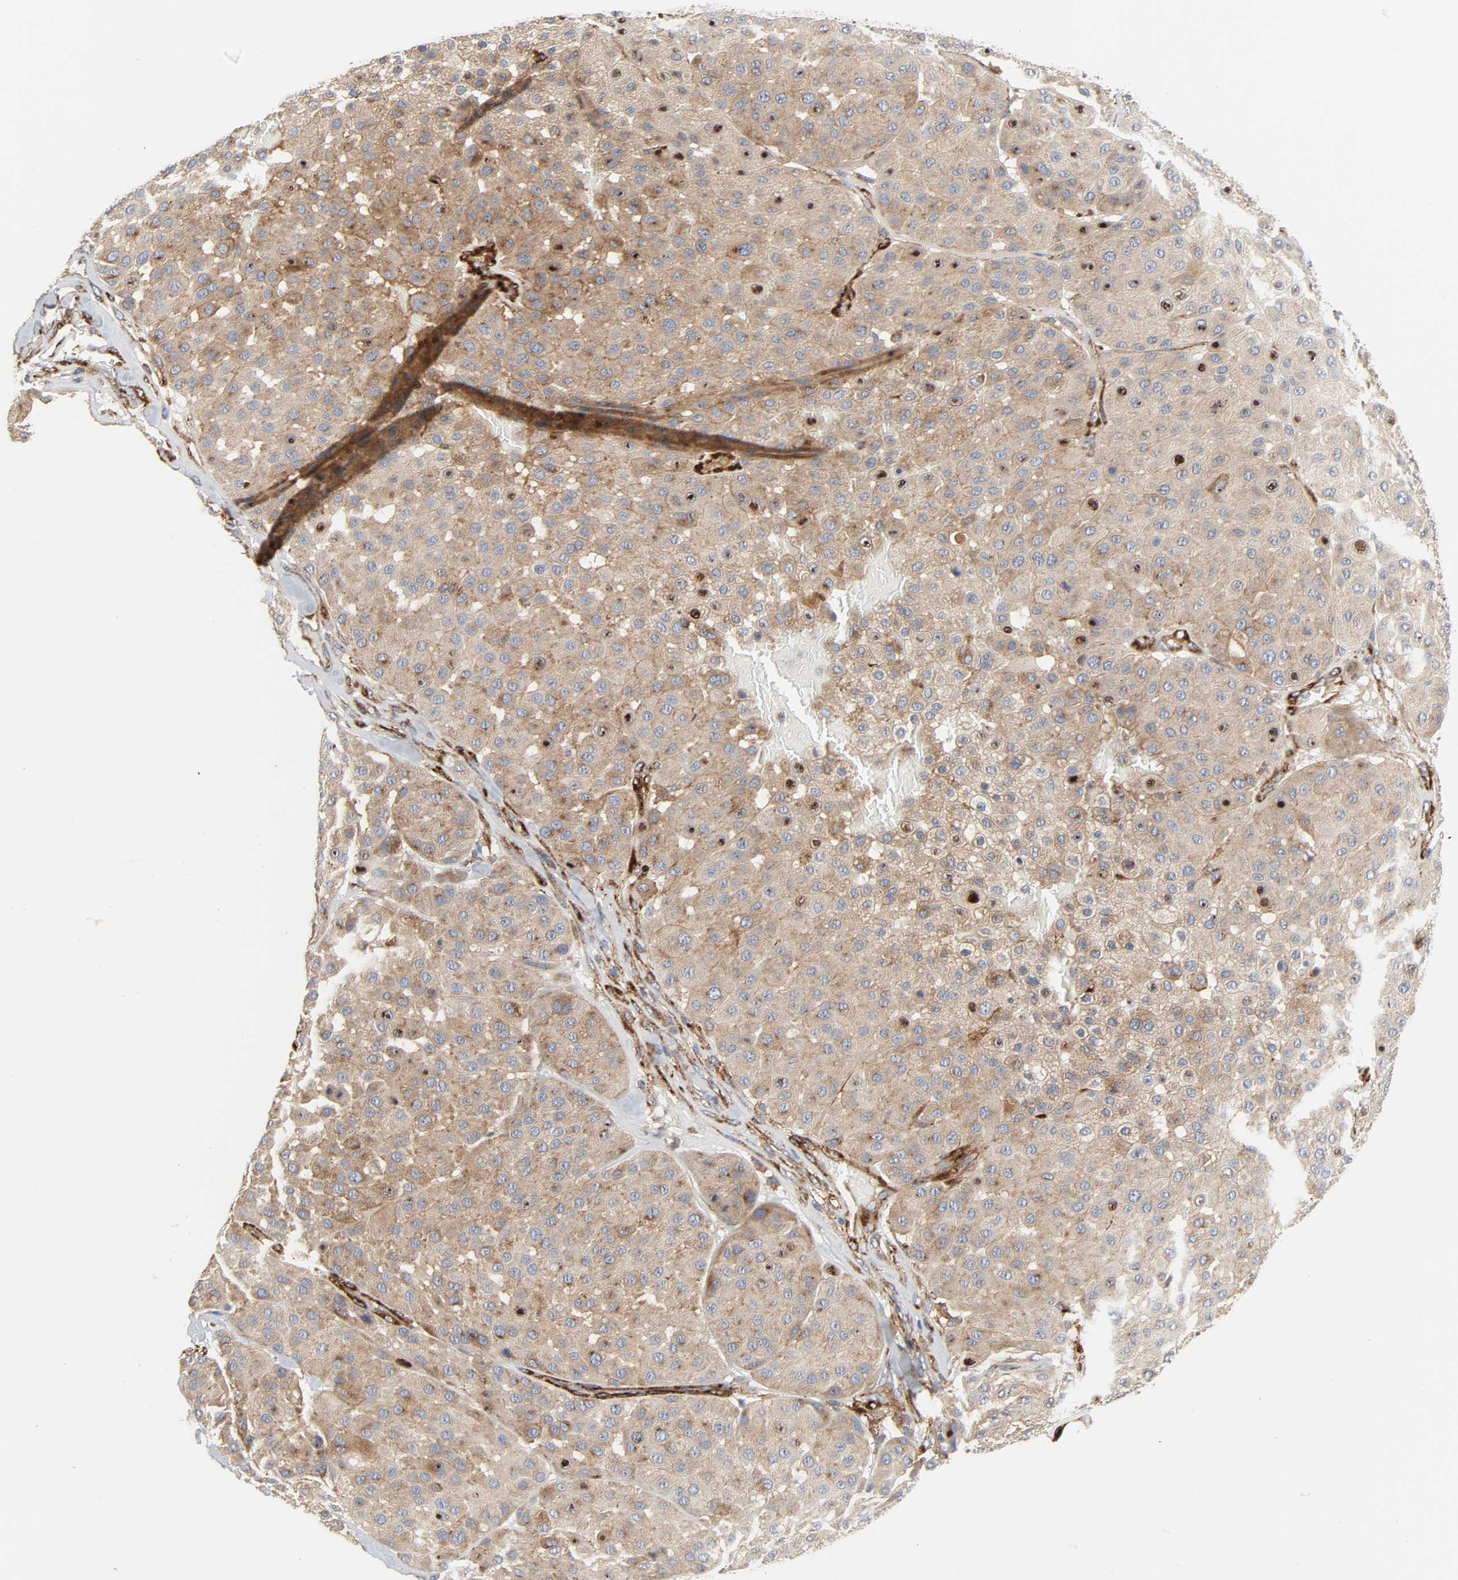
{"staining": {"intensity": "moderate", "quantity": ">75%", "location": "cytoplasmic/membranous"}, "tissue": "melanoma", "cell_type": "Tumor cells", "image_type": "cancer", "snomed": [{"axis": "morphology", "description": "Normal tissue, NOS"}, {"axis": "morphology", "description": "Malignant melanoma, Metastatic site"}, {"axis": "topography", "description": "Skin"}], "caption": "Protein analysis of melanoma tissue demonstrates moderate cytoplasmic/membranous positivity in approximately >75% of tumor cells.", "gene": "ARHGAP1", "patient": {"sex": "male", "age": 41}}